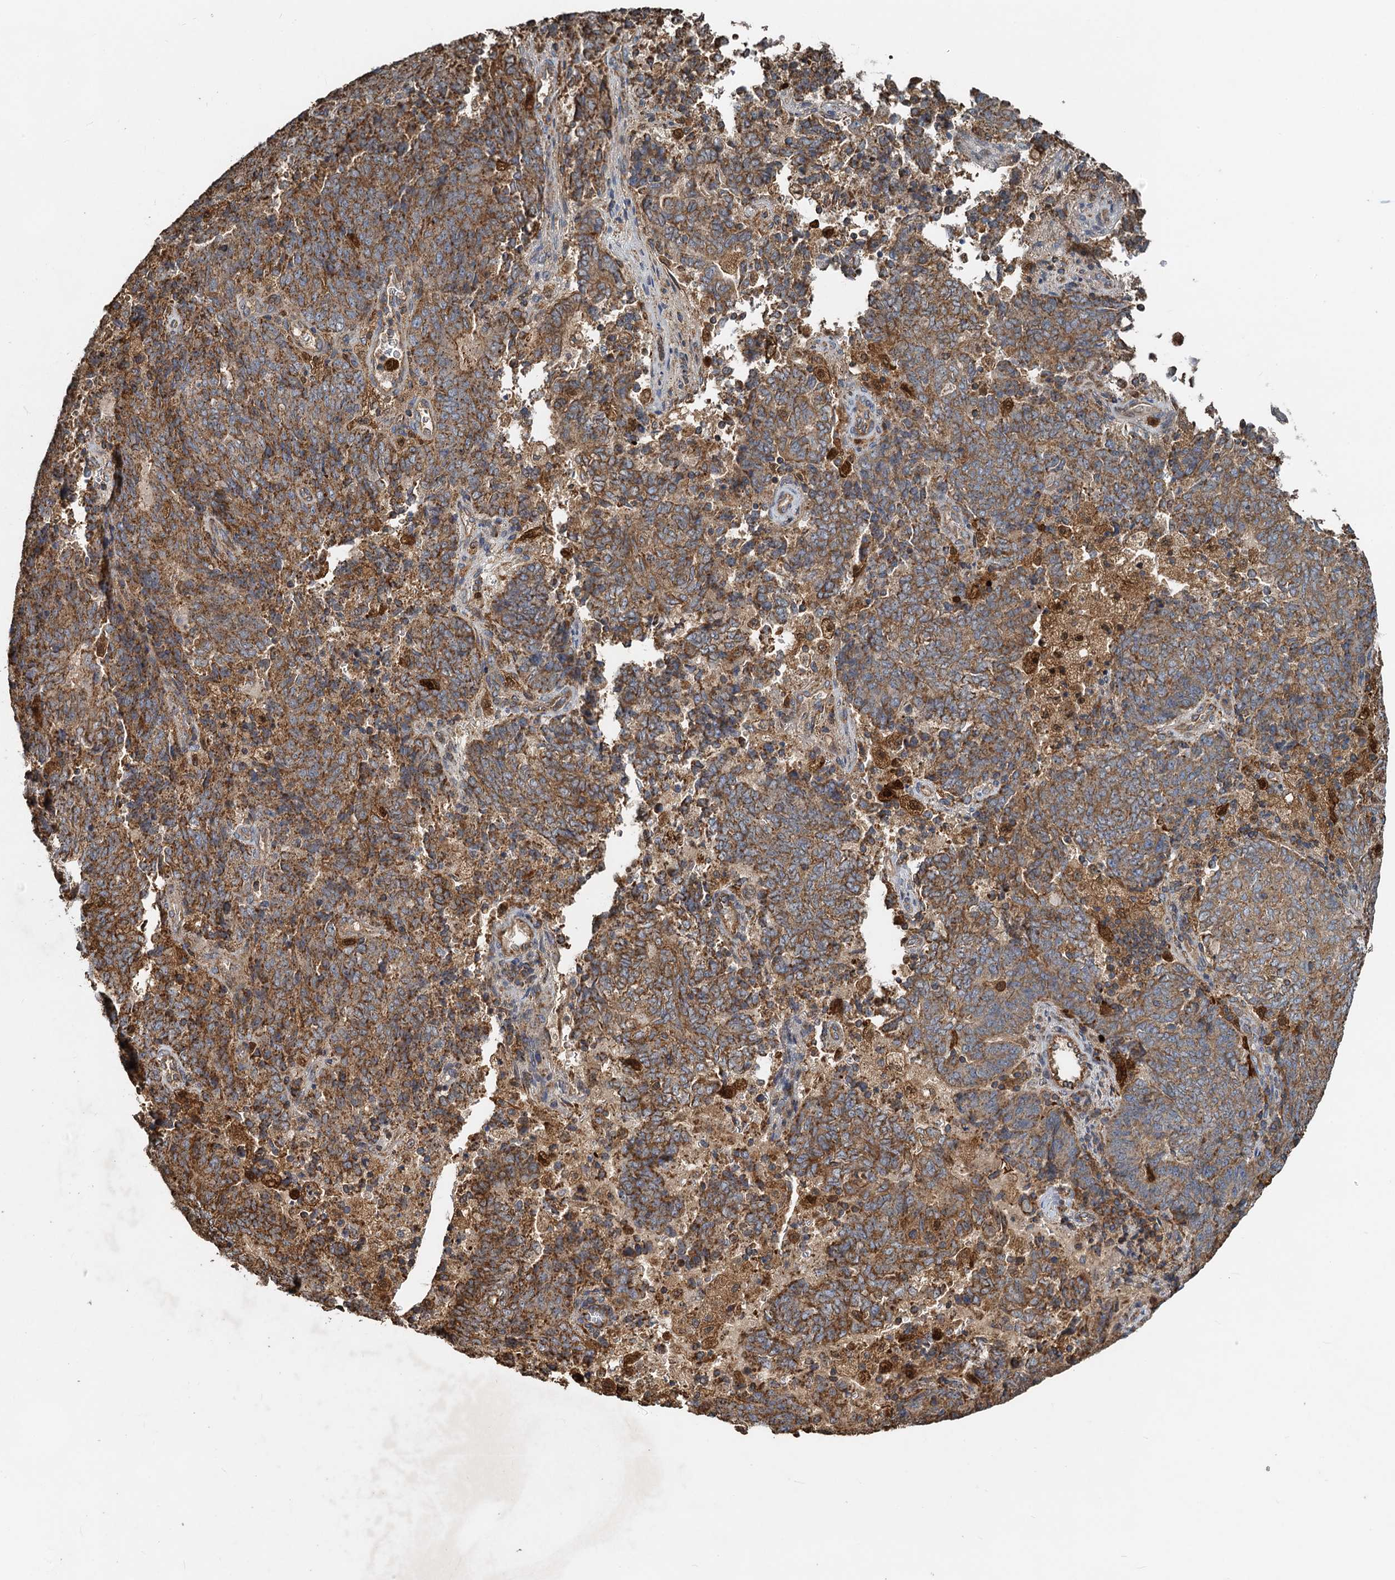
{"staining": {"intensity": "moderate", "quantity": ">75%", "location": "cytoplasmic/membranous"}, "tissue": "endometrial cancer", "cell_type": "Tumor cells", "image_type": "cancer", "snomed": [{"axis": "morphology", "description": "Adenocarcinoma, NOS"}, {"axis": "topography", "description": "Endometrium"}], "caption": "Protein staining of adenocarcinoma (endometrial) tissue shows moderate cytoplasmic/membranous positivity in approximately >75% of tumor cells. The staining was performed using DAB (3,3'-diaminobenzidine), with brown indicating positive protein expression. Nuclei are stained blue with hematoxylin.", "gene": "SDS", "patient": {"sex": "female", "age": 80}}